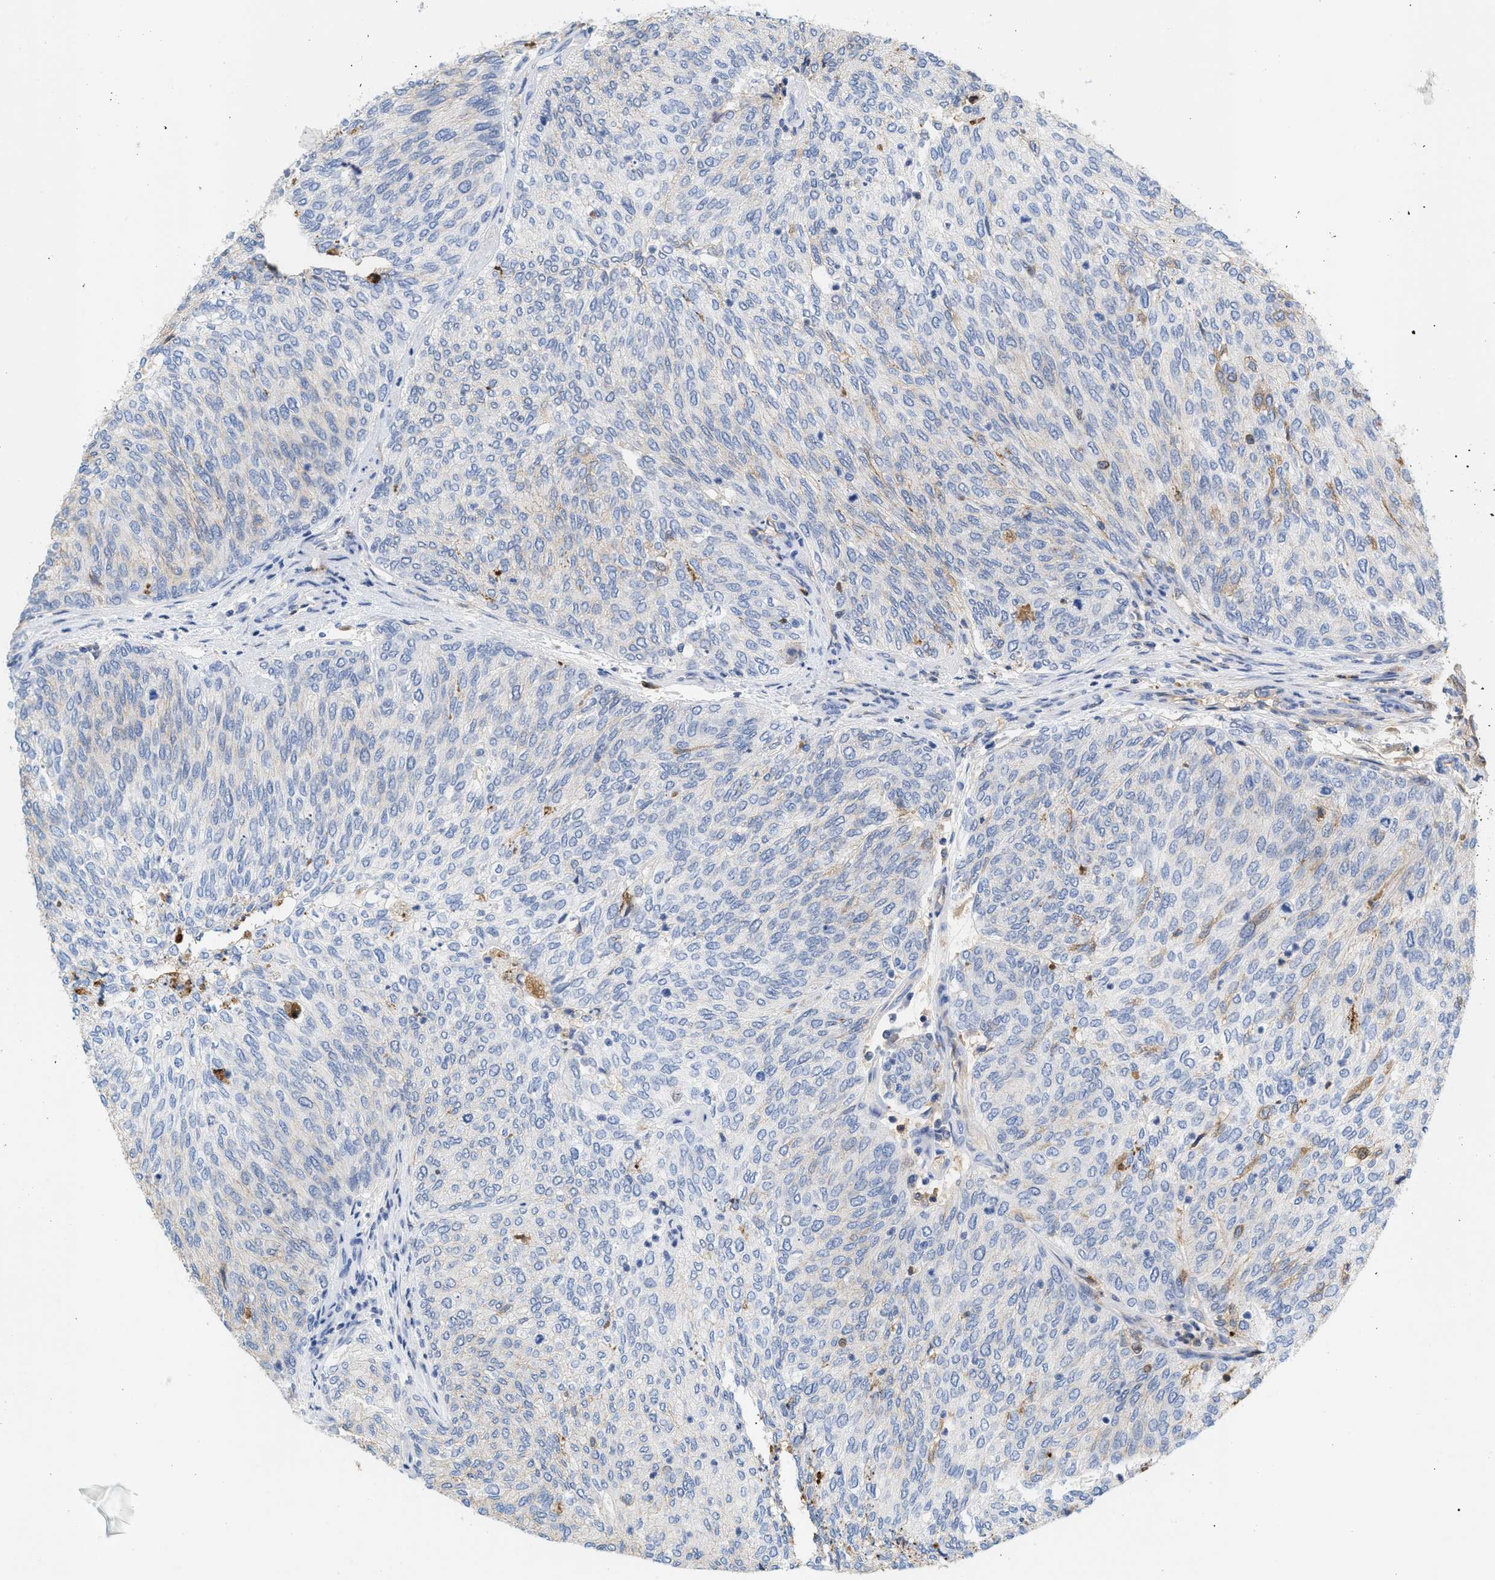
{"staining": {"intensity": "weak", "quantity": "<25%", "location": "cytoplasmic/membranous"}, "tissue": "urothelial cancer", "cell_type": "Tumor cells", "image_type": "cancer", "snomed": [{"axis": "morphology", "description": "Urothelial carcinoma, Low grade"}, {"axis": "topography", "description": "Urinary bladder"}], "caption": "Immunohistochemistry of human urothelial cancer demonstrates no expression in tumor cells.", "gene": "APOH", "patient": {"sex": "female", "age": 79}}